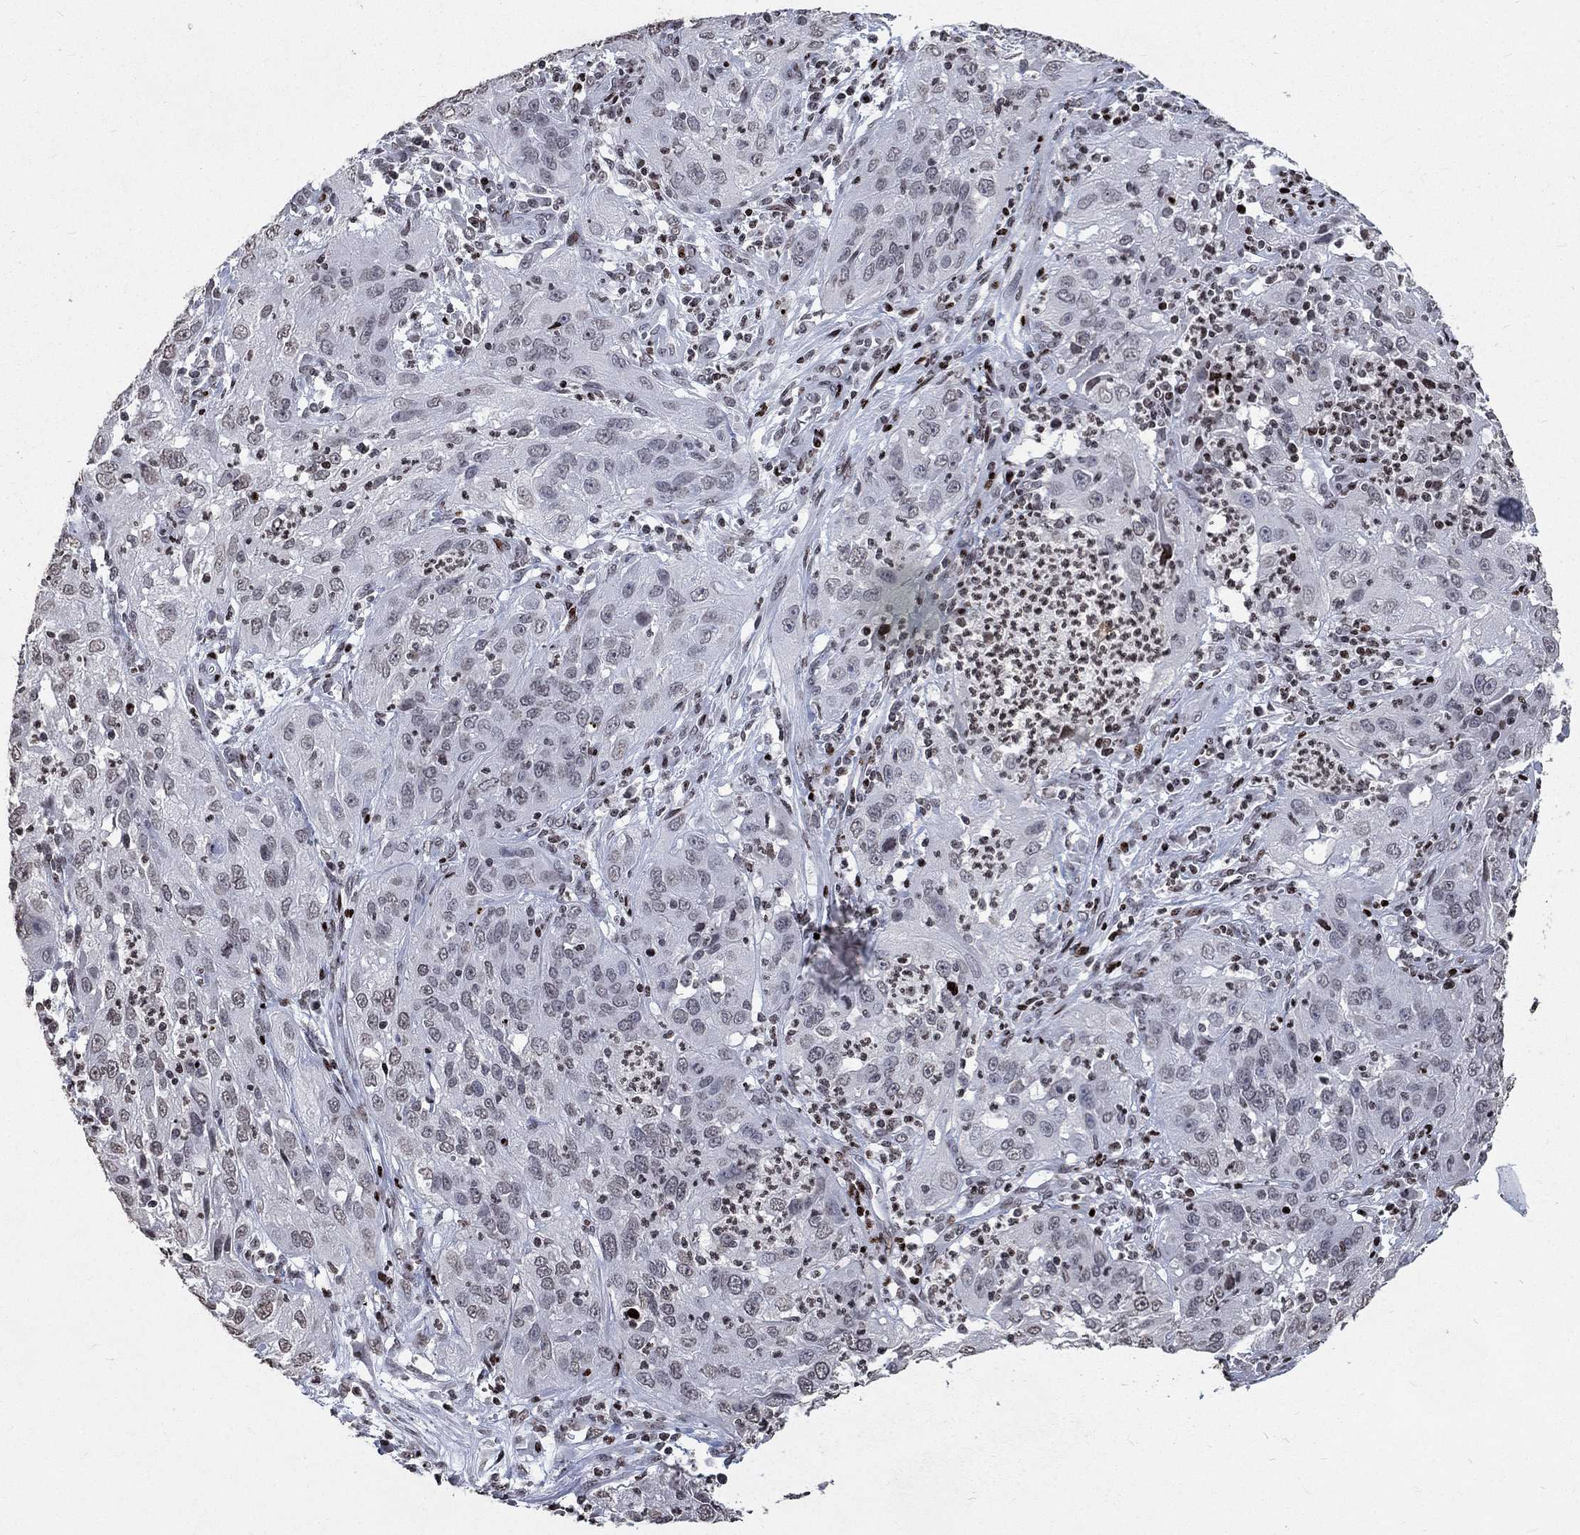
{"staining": {"intensity": "negative", "quantity": "none", "location": "none"}, "tissue": "cervical cancer", "cell_type": "Tumor cells", "image_type": "cancer", "snomed": [{"axis": "morphology", "description": "Squamous cell carcinoma, NOS"}, {"axis": "topography", "description": "Cervix"}], "caption": "The immunohistochemistry histopathology image has no significant expression in tumor cells of squamous cell carcinoma (cervical) tissue.", "gene": "SRSF3", "patient": {"sex": "female", "age": 32}}